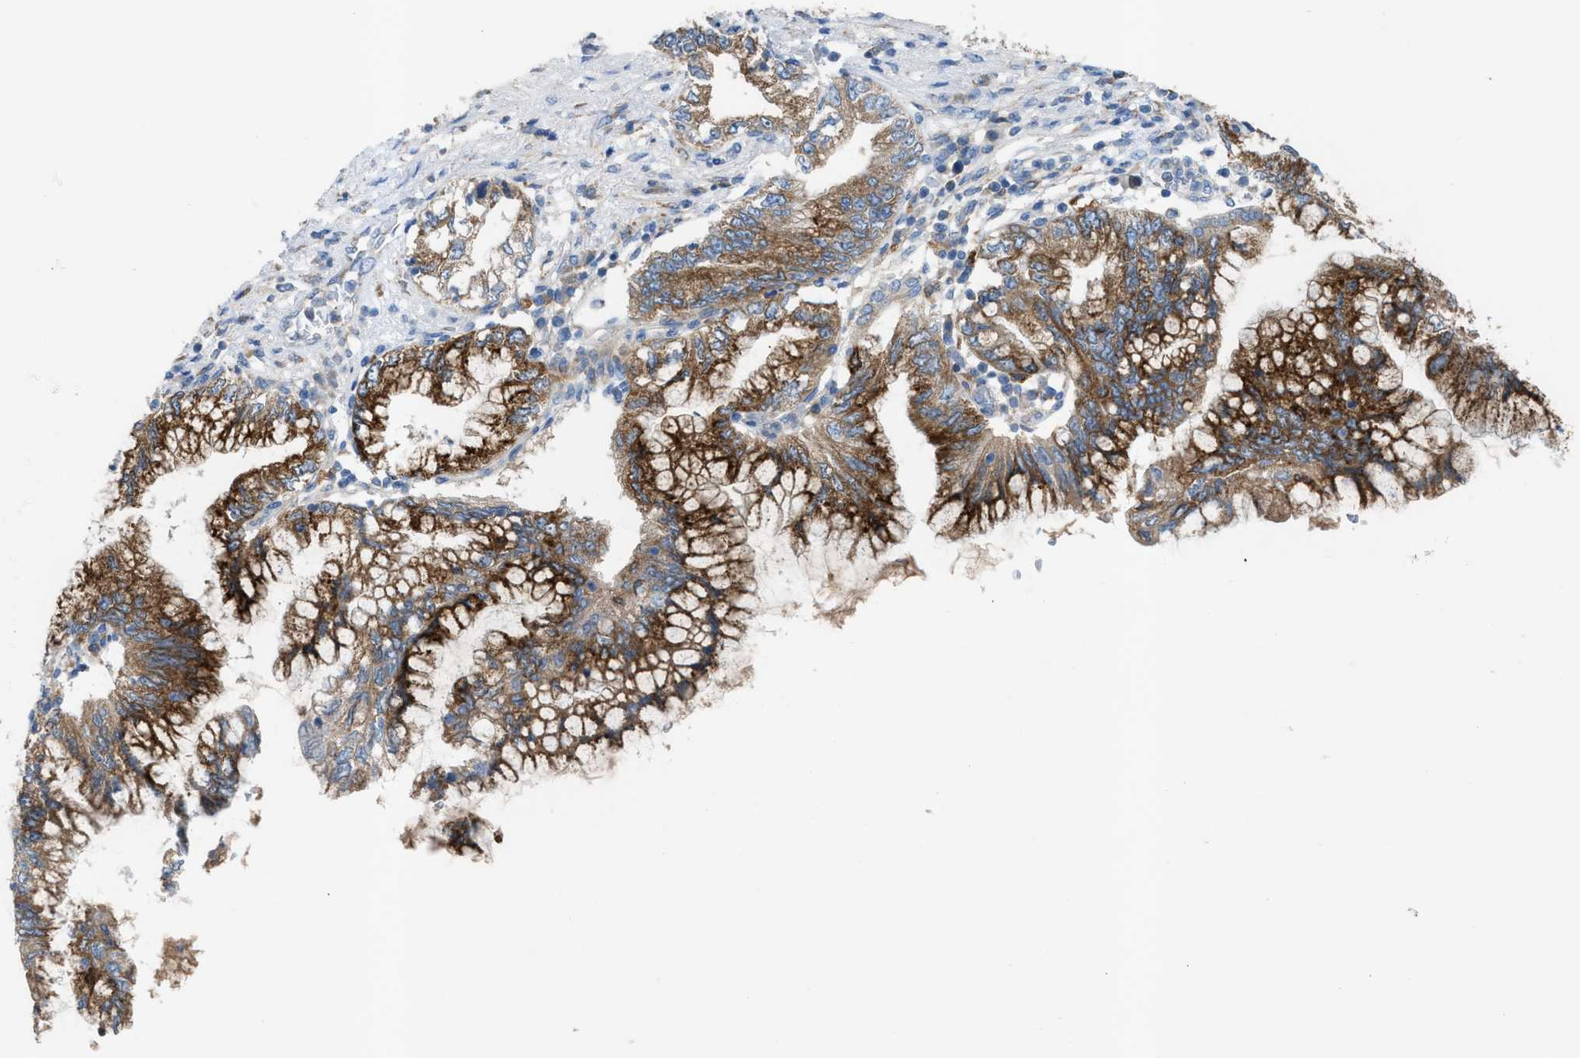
{"staining": {"intensity": "strong", "quantity": "25%-75%", "location": "cytoplasmic/membranous"}, "tissue": "pancreatic cancer", "cell_type": "Tumor cells", "image_type": "cancer", "snomed": [{"axis": "morphology", "description": "Adenocarcinoma, NOS"}, {"axis": "topography", "description": "Pancreas"}], "caption": "A high amount of strong cytoplasmic/membranous positivity is seen in approximately 25%-75% of tumor cells in pancreatic adenocarcinoma tissue.", "gene": "AOAH", "patient": {"sex": "female", "age": 73}}